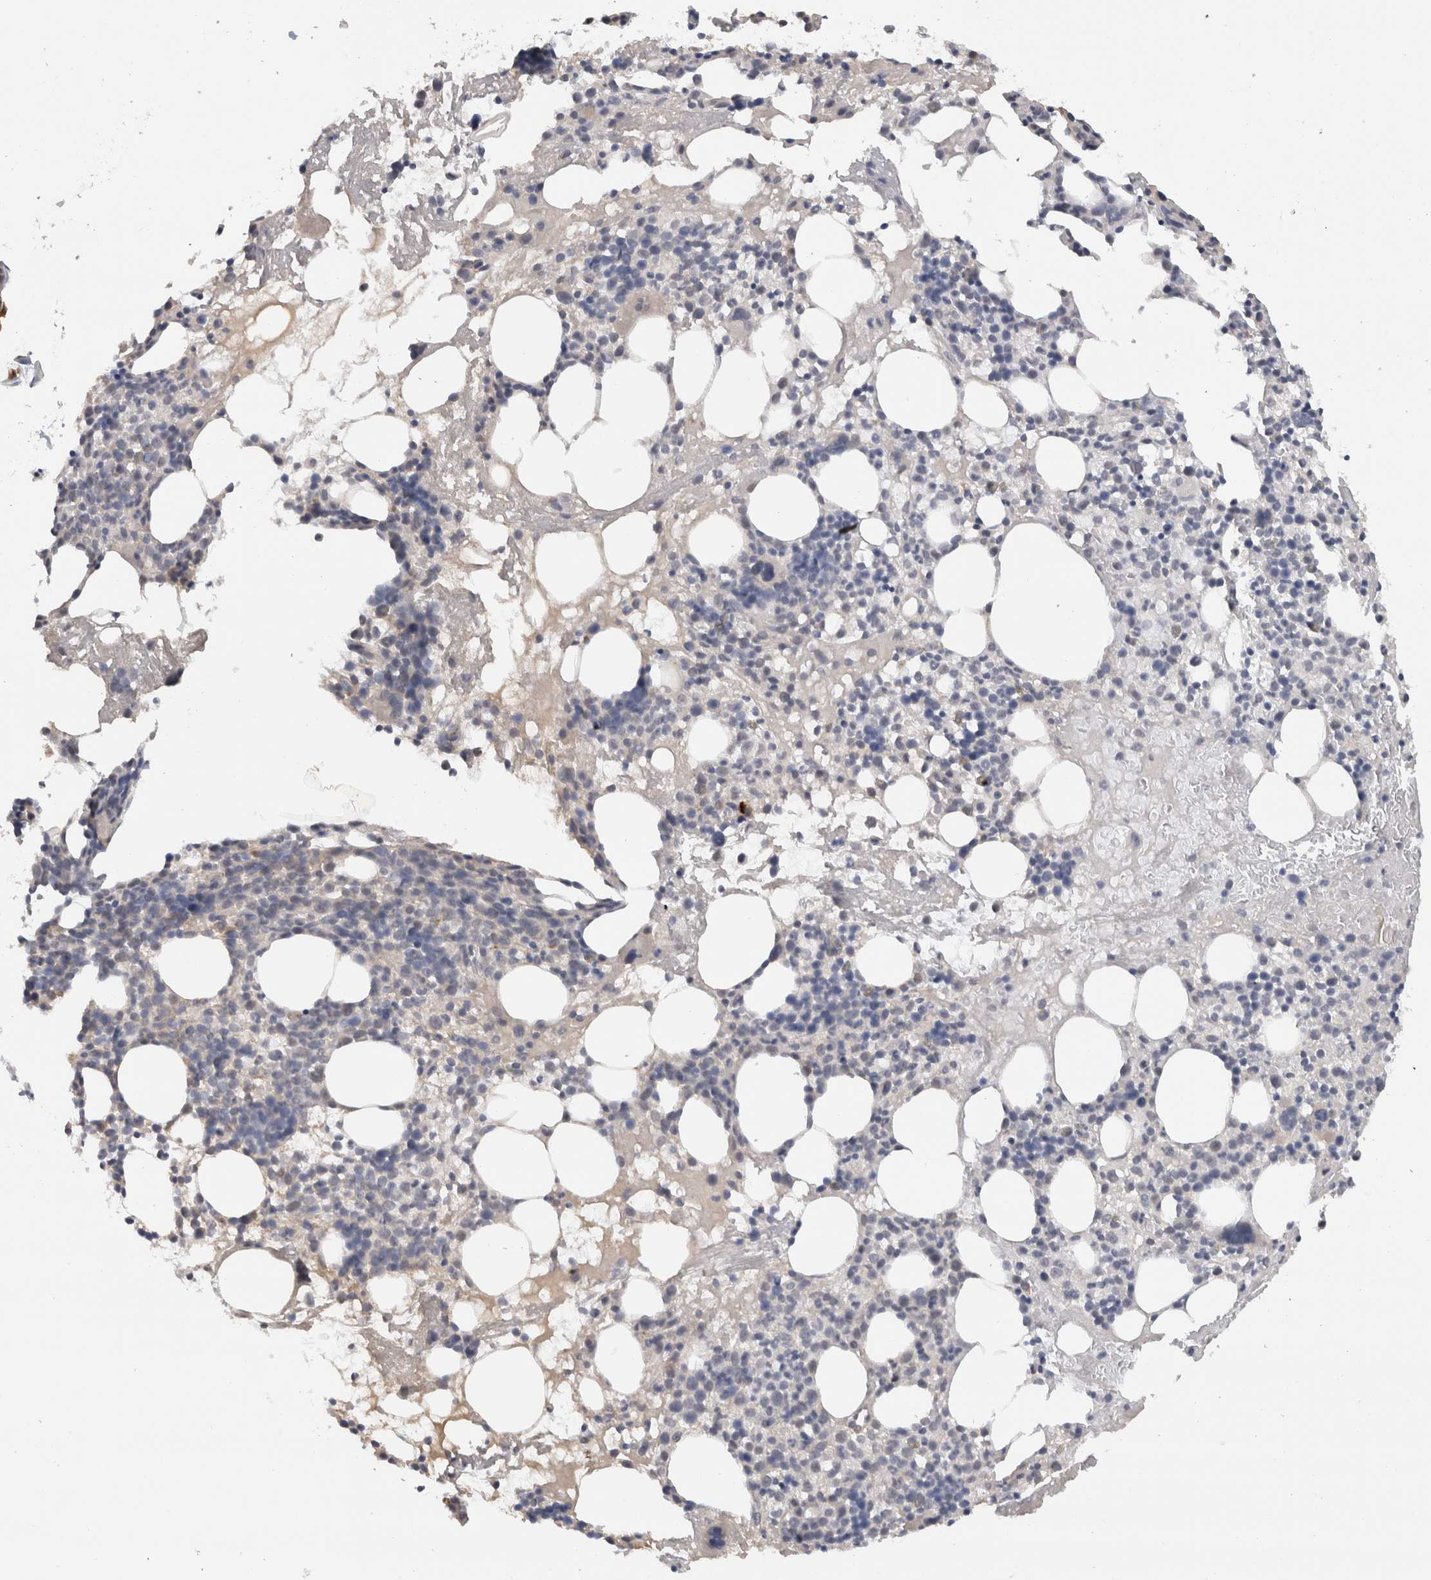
{"staining": {"intensity": "weak", "quantity": "<25%", "location": "cytoplasmic/membranous"}, "tissue": "bone marrow", "cell_type": "Hematopoietic cells", "image_type": "normal", "snomed": [{"axis": "morphology", "description": "Normal tissue, NOS"}, {"axis": "morphology", "description": "Inflammation, NOS"}, {"axis": "topography", "description": "Bone marrow"}], "caption": "IHC photomicrograph of normal human bone marrow stained for a protein (brown), which reveals no staining in hematopoietic cells.", "gene": "DYRK2", "patient": {"sex": "female", "age": 77}}